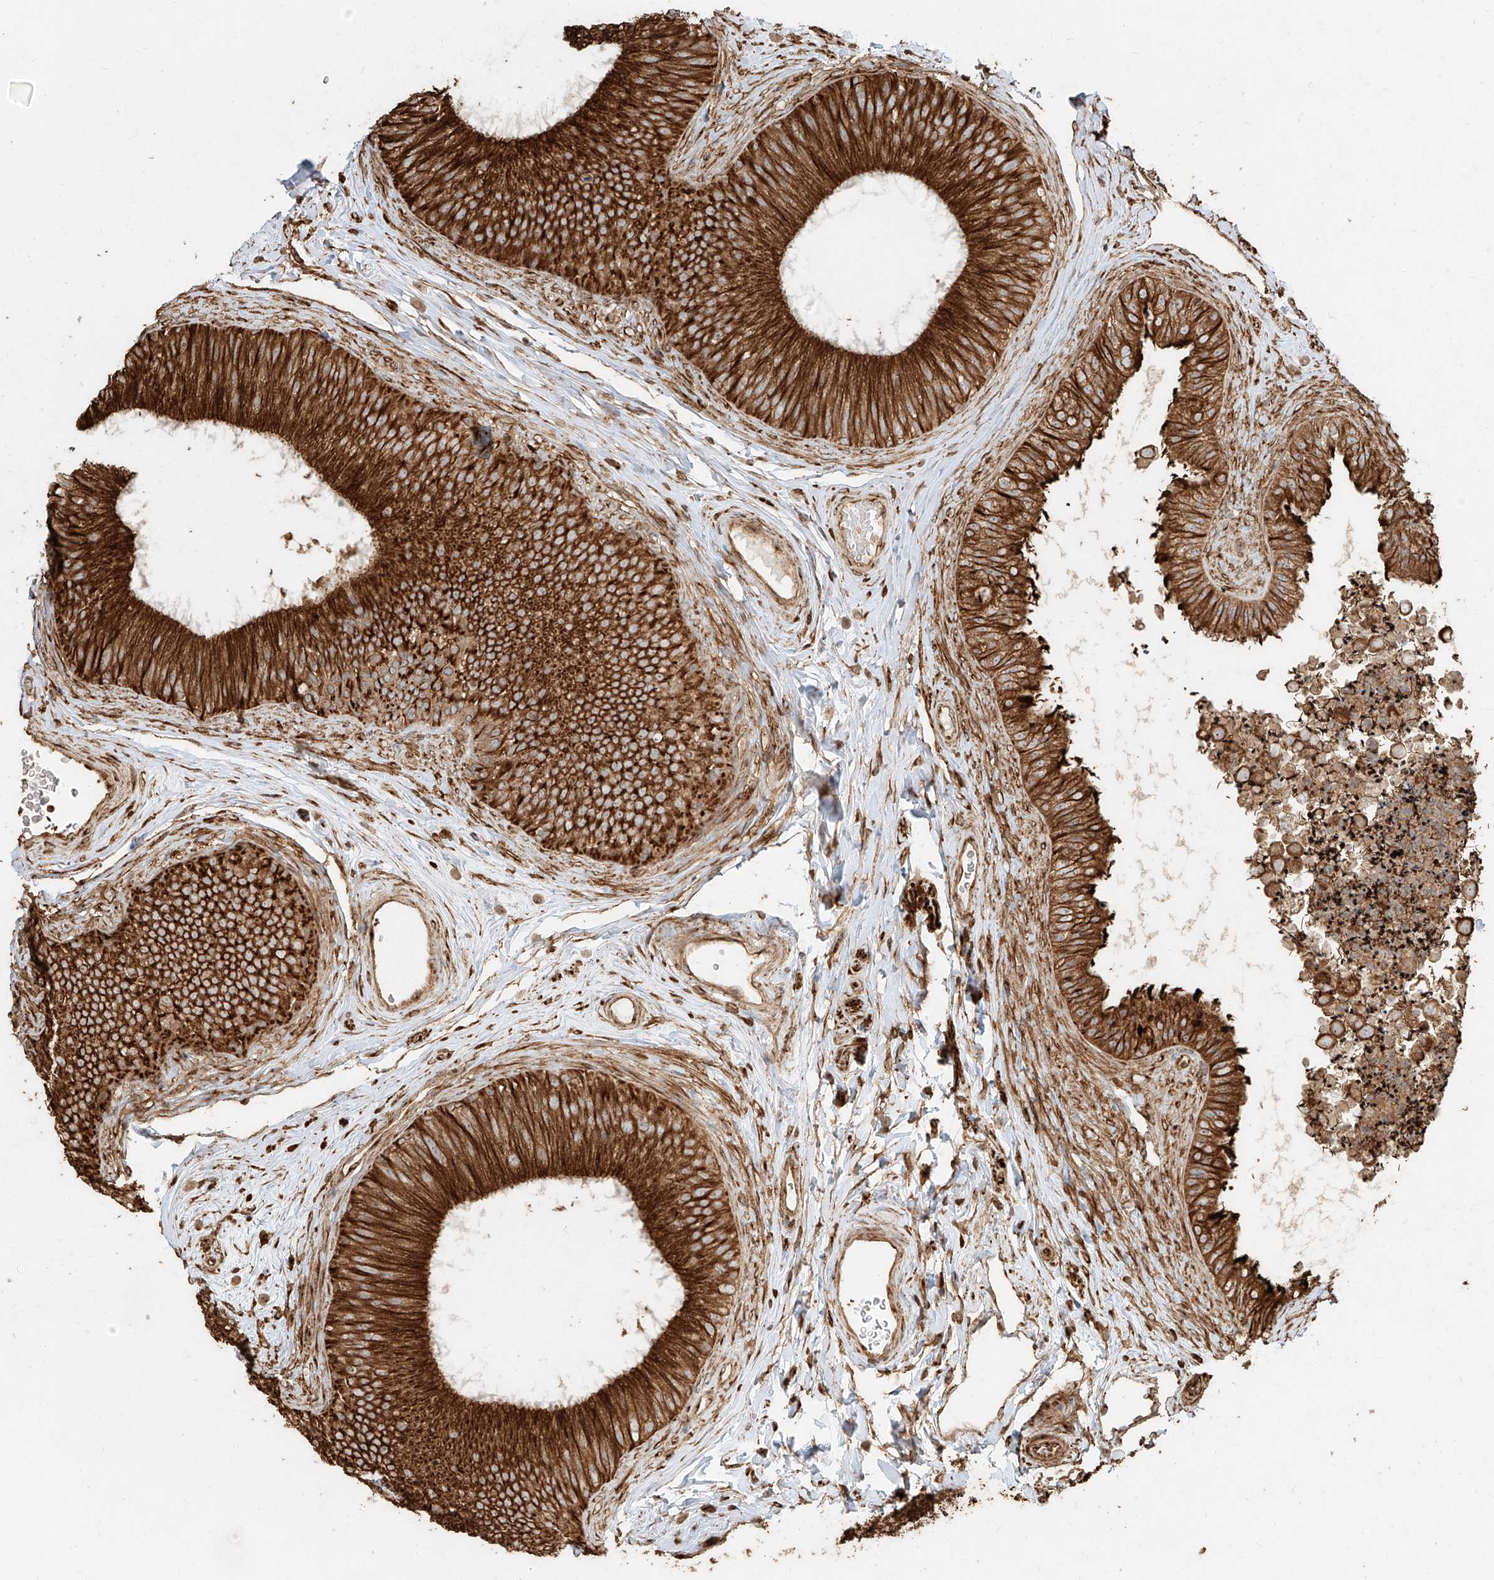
{"staining": {"intensity": "strong", "quantity": ">75%", "location": "cytoplasmic/membranous"}, "tissue": "epididymis", "cell_type": "Glandular cells", "image_type": "normal", "snomed": [{"axis": "morphology", "description": "Normal tissue, NOS"}, {"axis": "topography", "description": "Epididymis"}], "caption": "Protein analysis of unremarkable epididymis demonstrates strong cytoplasmic/membranous expression in approximately >75% of glandular cells. (Brightfield microscopy of DAB IHC at high magnification).", "gene": "EFNB1", "patient": {"sex": "male", "age": 45}}